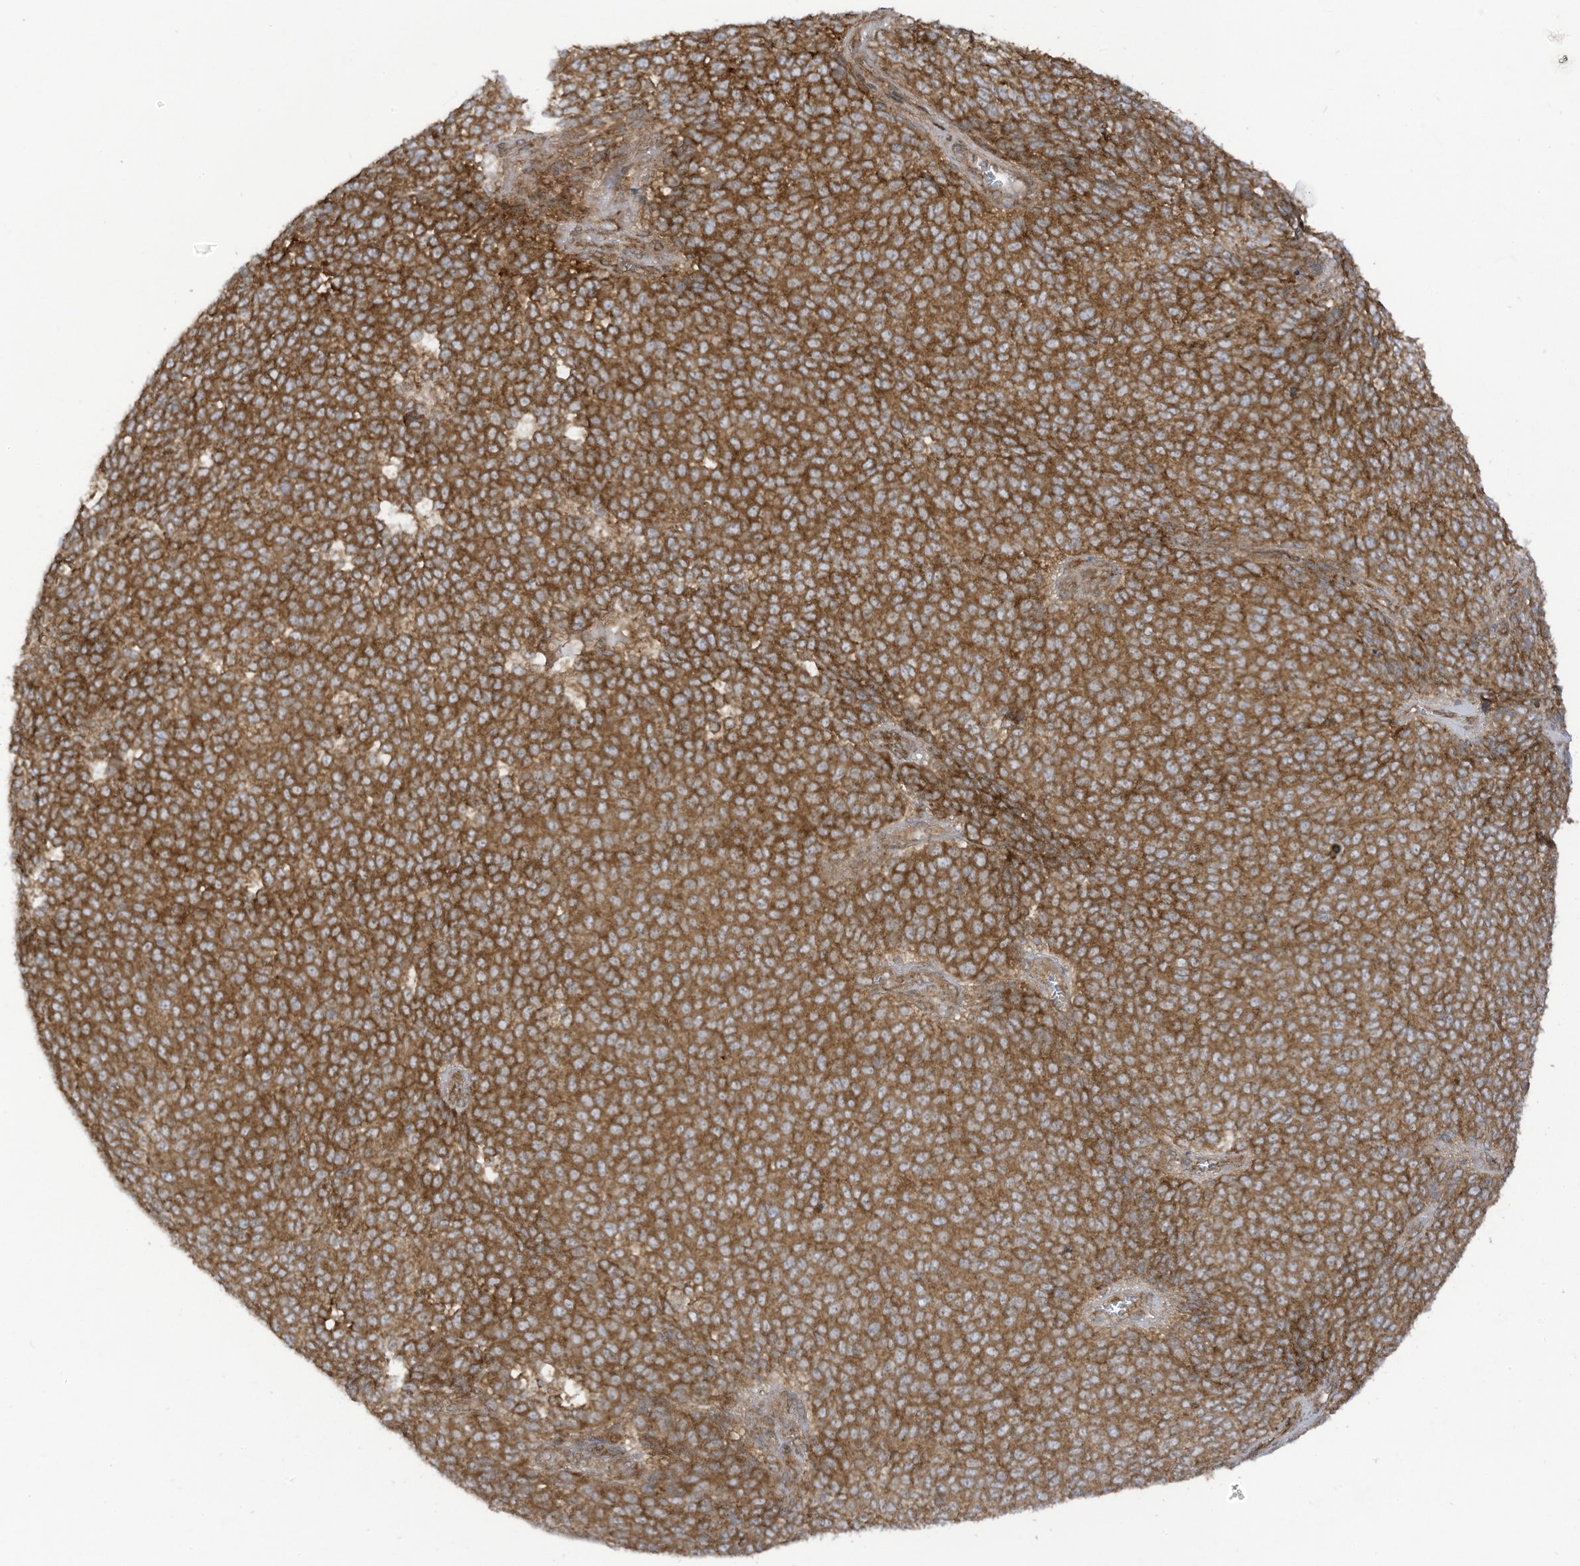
{"staining": {"intensity": "strong", "quantity": ">75%", "location": "cytoplasmic/membranous"}, "tissue": "melanoma", "cell_type": "Tumor cells", "image_type": "cancer", "snomed": [{"axis": "morphology", "description": "Malignant melanoma, NOS"}, {"axis": "topography", "description": "Skin"}], "caption": "The image displays staining of melanoma, revealing strong cytoplasmic/membranous protein positivity (brown color) within tumor cells. Using DAB (brown) and hematoxylin (blue) stains, captured at high magnification using brightfield microscopy.", "gene": "REPS1", "patient": {"sex": "male", "age": 49}}